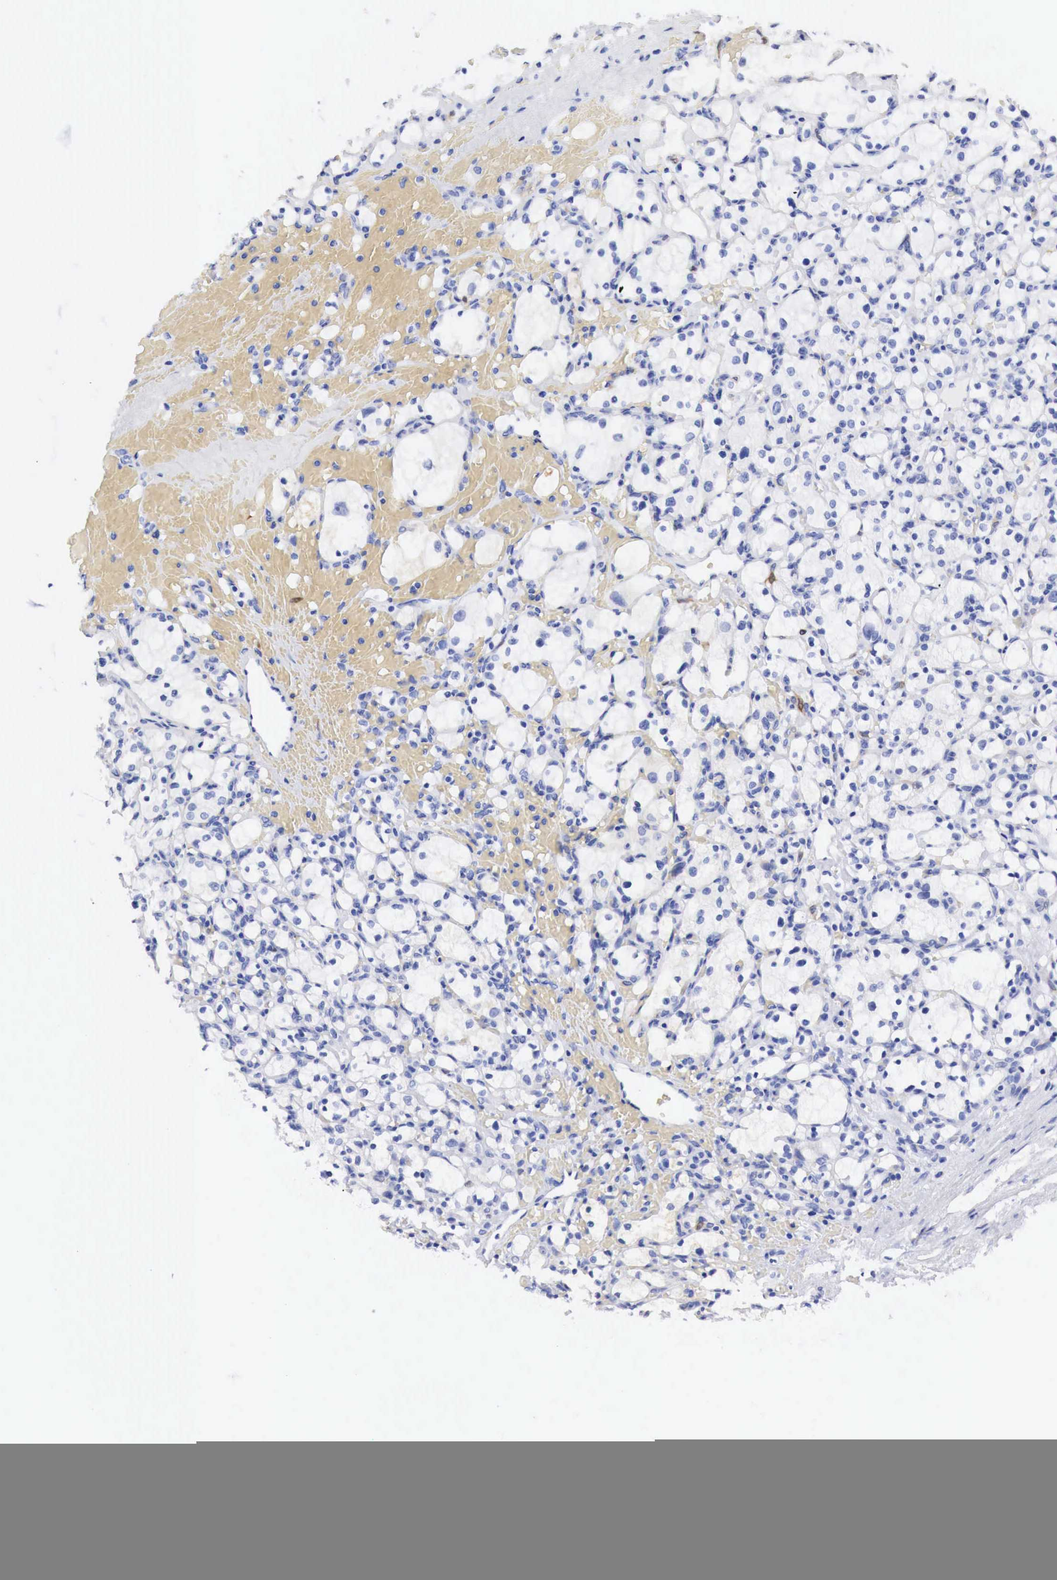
{"staining": {"intensity": "negative", "quantity": "none", "location": "none"}, "tissue": "renal cancer", "cell_type": "Tumor cells", "image_type": "cancer", "snomed": [{"axis": "morphology", "description": "Adenocarcinoma, NOS"}, {"axis": "topography", "description": "Kidney"}], "caption": "IHC histopathology image of renal adenocarcinoma stained for a protein (brown), which exhibits no staining in tumor cells. (Stains: DAB IHC with hematoxylin counter stain, Microscopy: brightfield microscopy at high magnification).", "gene": "CDKN2A", "patient": {"sex": "female", "age": 83}}